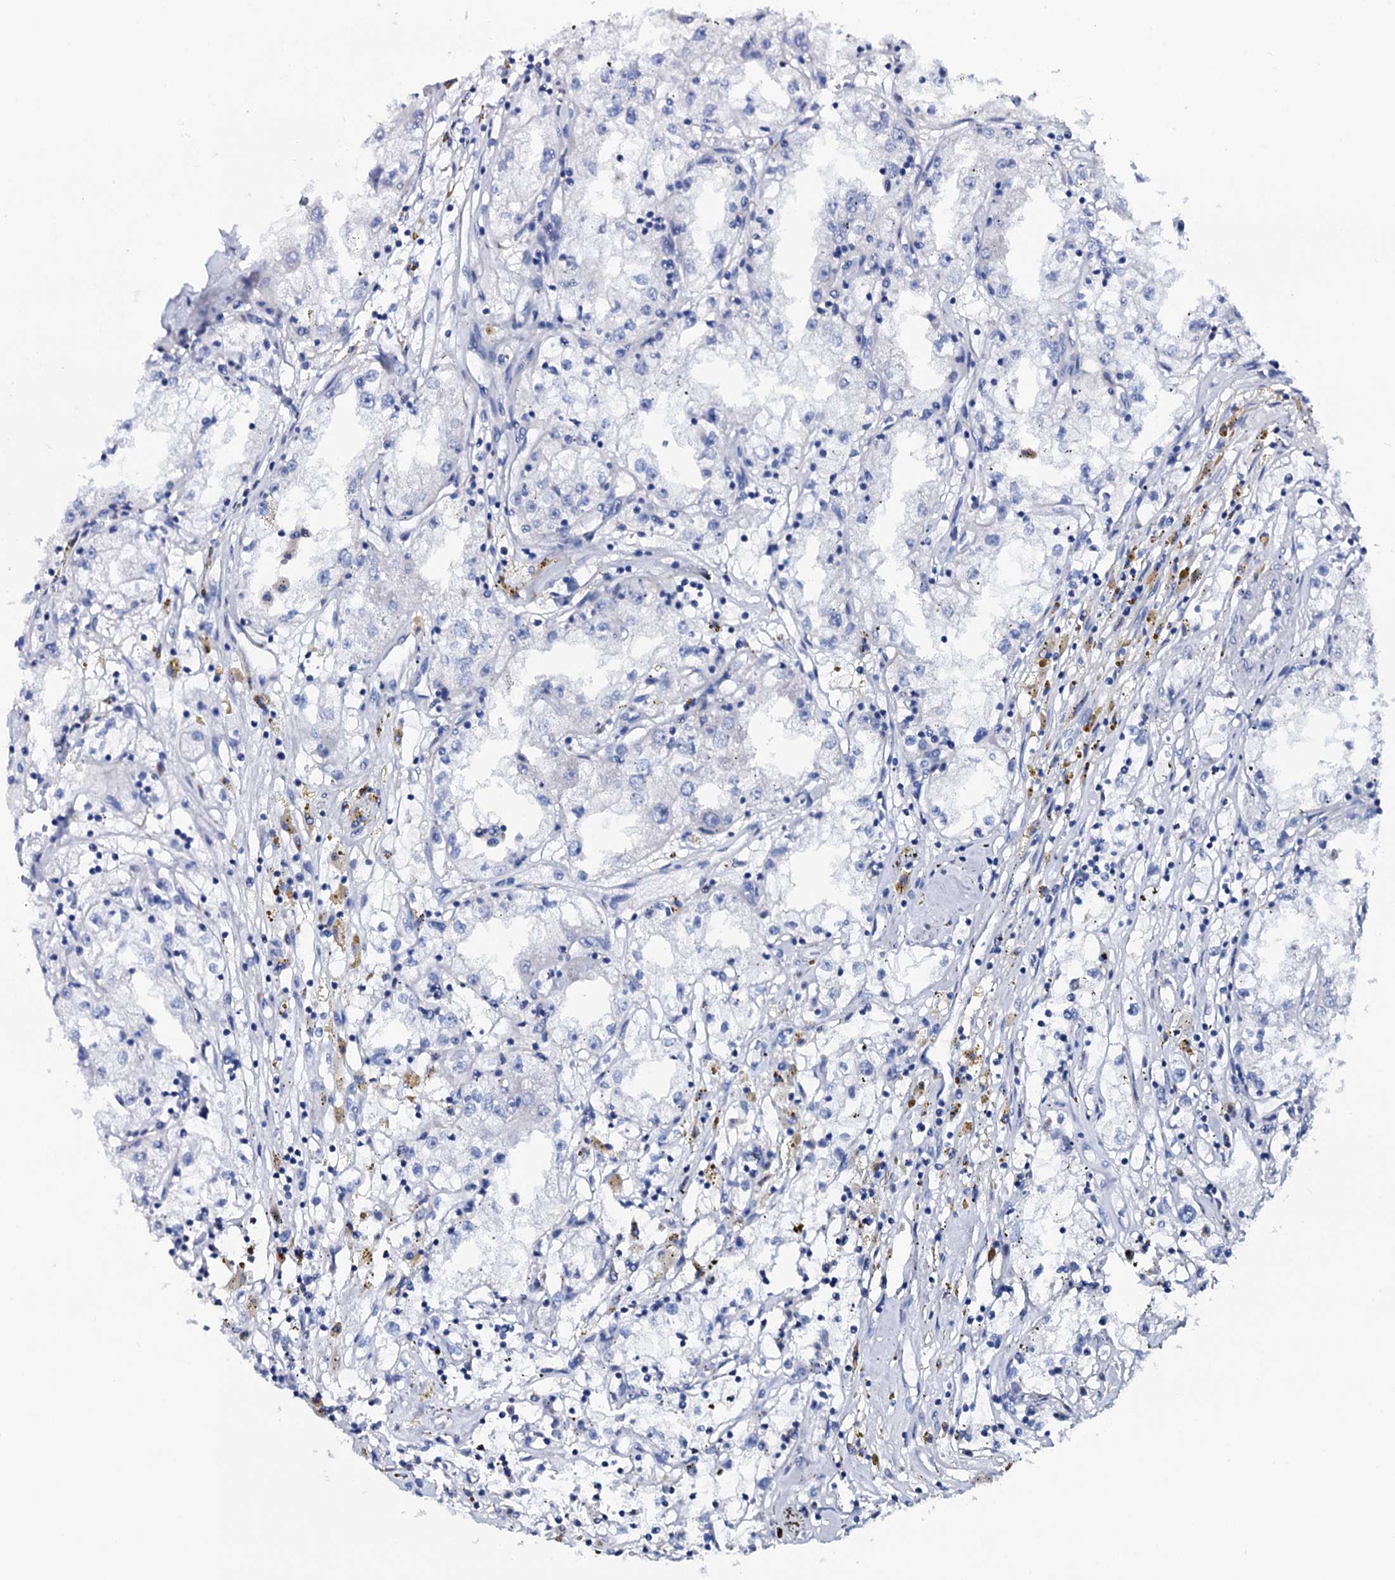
{"staining": {"intensity": "negative", "quantity": "none", "location": "none"}, "tissue": "renal cancer", "cell_type": "Tumor cells", "image_type": "cancer", "snomed": [{"axis": "morphology", "description": "Adenocarcinoma, NOS"}, {"axis": "topography", "description": "Kidney"}], "caption": "This is an immunohistochemistry (IHC) histopathology image of renal adenocarcinoma. There is no staining in tumor cells.", "gene": "GYS2", "patient": {"sex": "male", "age": 56}}